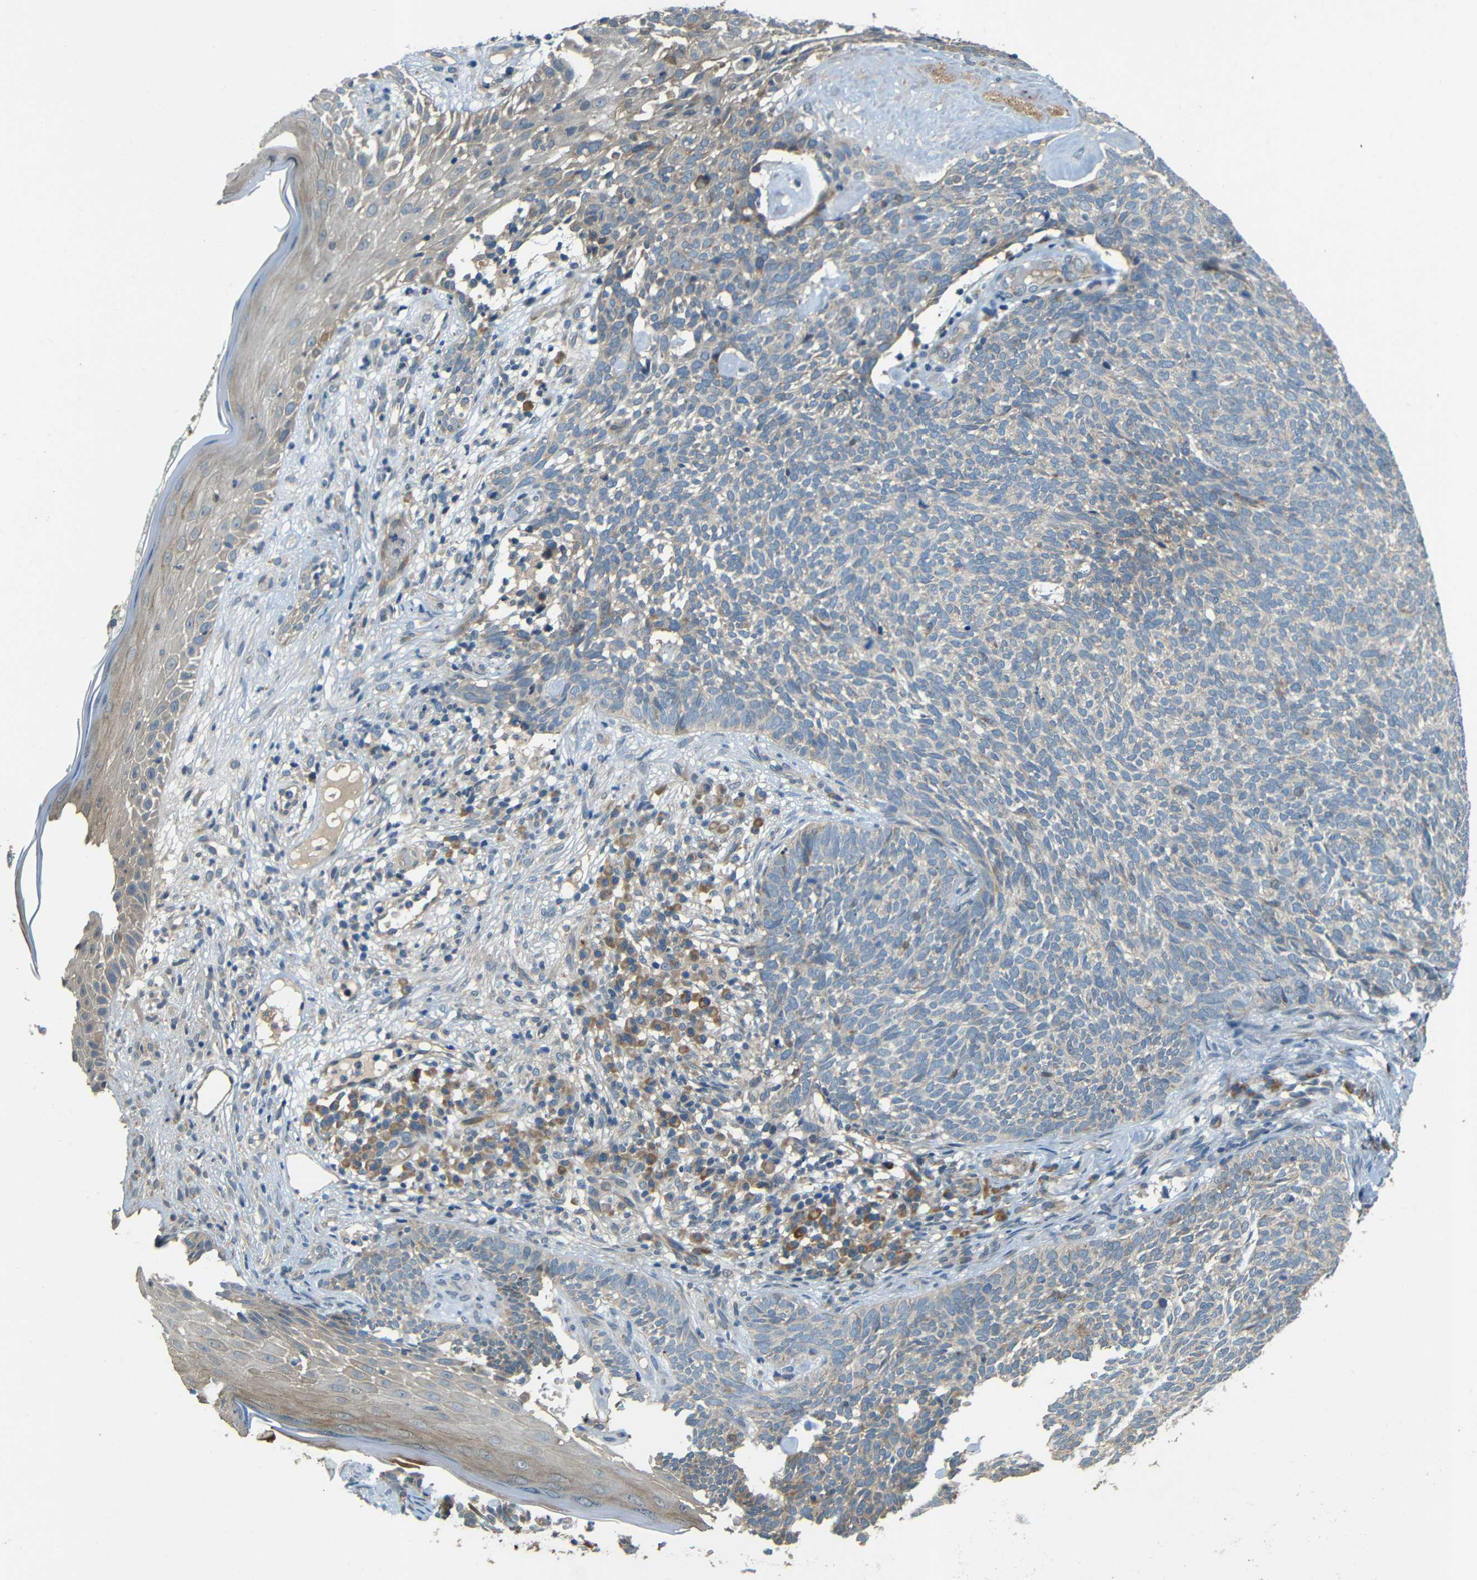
{"staining": {"intensity": "weak", "quantity": "<25%", "location": "cytoplasmic/membranous"}, "tissue": "skin cancer", "cell_type": "Tumor cells", "image_type": "cancer", "snomed": [{"axis": "morphology", "description": "Basal cell carcinoma"}, {"axis": "topography", "description": "Skin"}], "caption": "Immunohistochemical staining of skin cancer displays no significant staining in tumor cells.", "gene": "FNDC3A", "patient": {"sex": "female", "age": 84}}